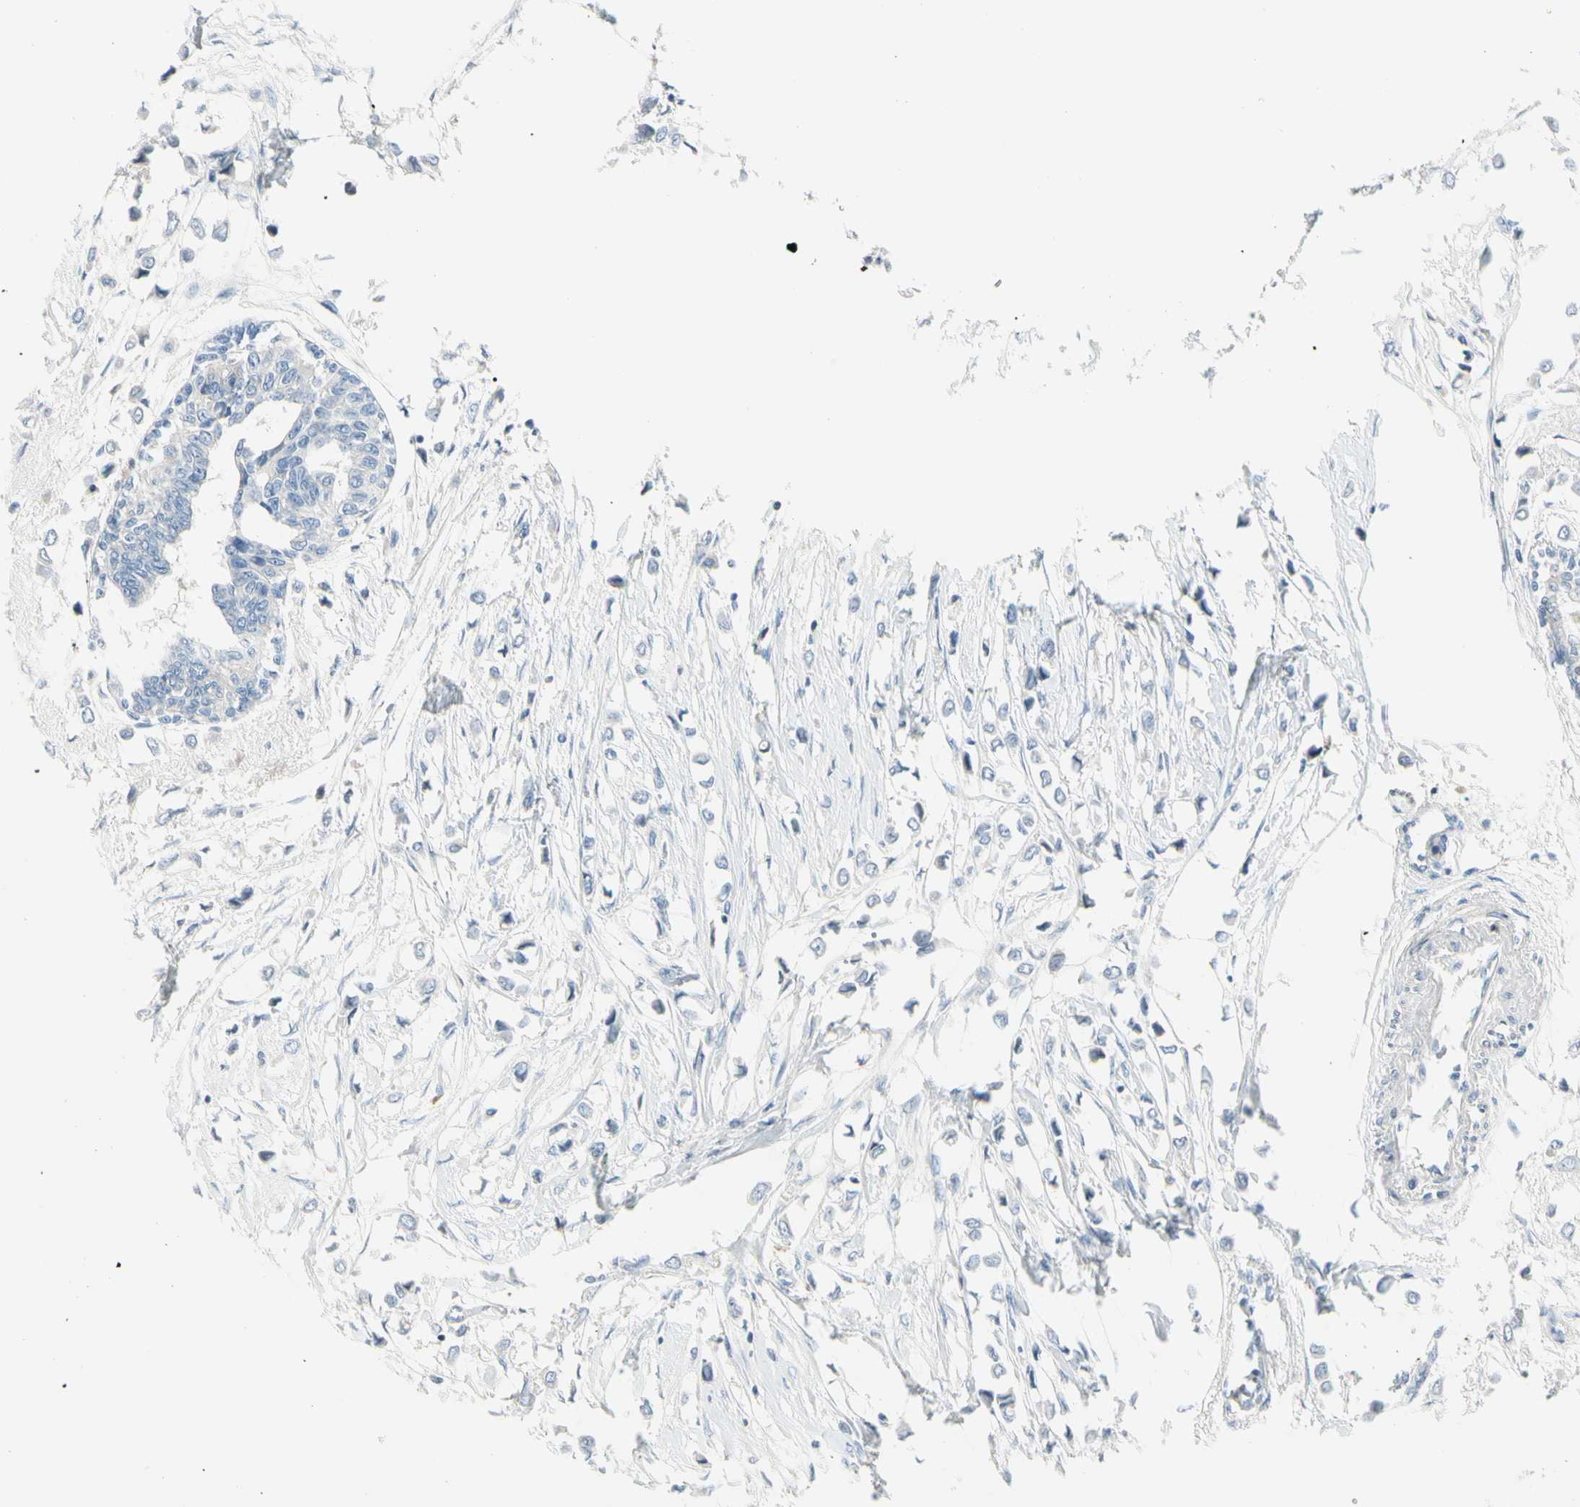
{"staining": {"intensity": "negative", "quantity": "none", "location": "none"}, "tissue": "breast cancer", "cell_type": "Tumor cells", "image_type": "cancer", "snomed": [{"axis": "morphology", "description": "Lobular carcinoma"}, {"axis": "topography", "description": "Breast"}], "caption": "The micrograph shows no significant positivity in tumor cells of breast cancer. (Brightfield microscopy of DAB (3,3'-diaminobenzidine) immunohistochemistry at high magnification).", "gene": "SLC6A15", "patient": {"sex": "female", "age": 51}}